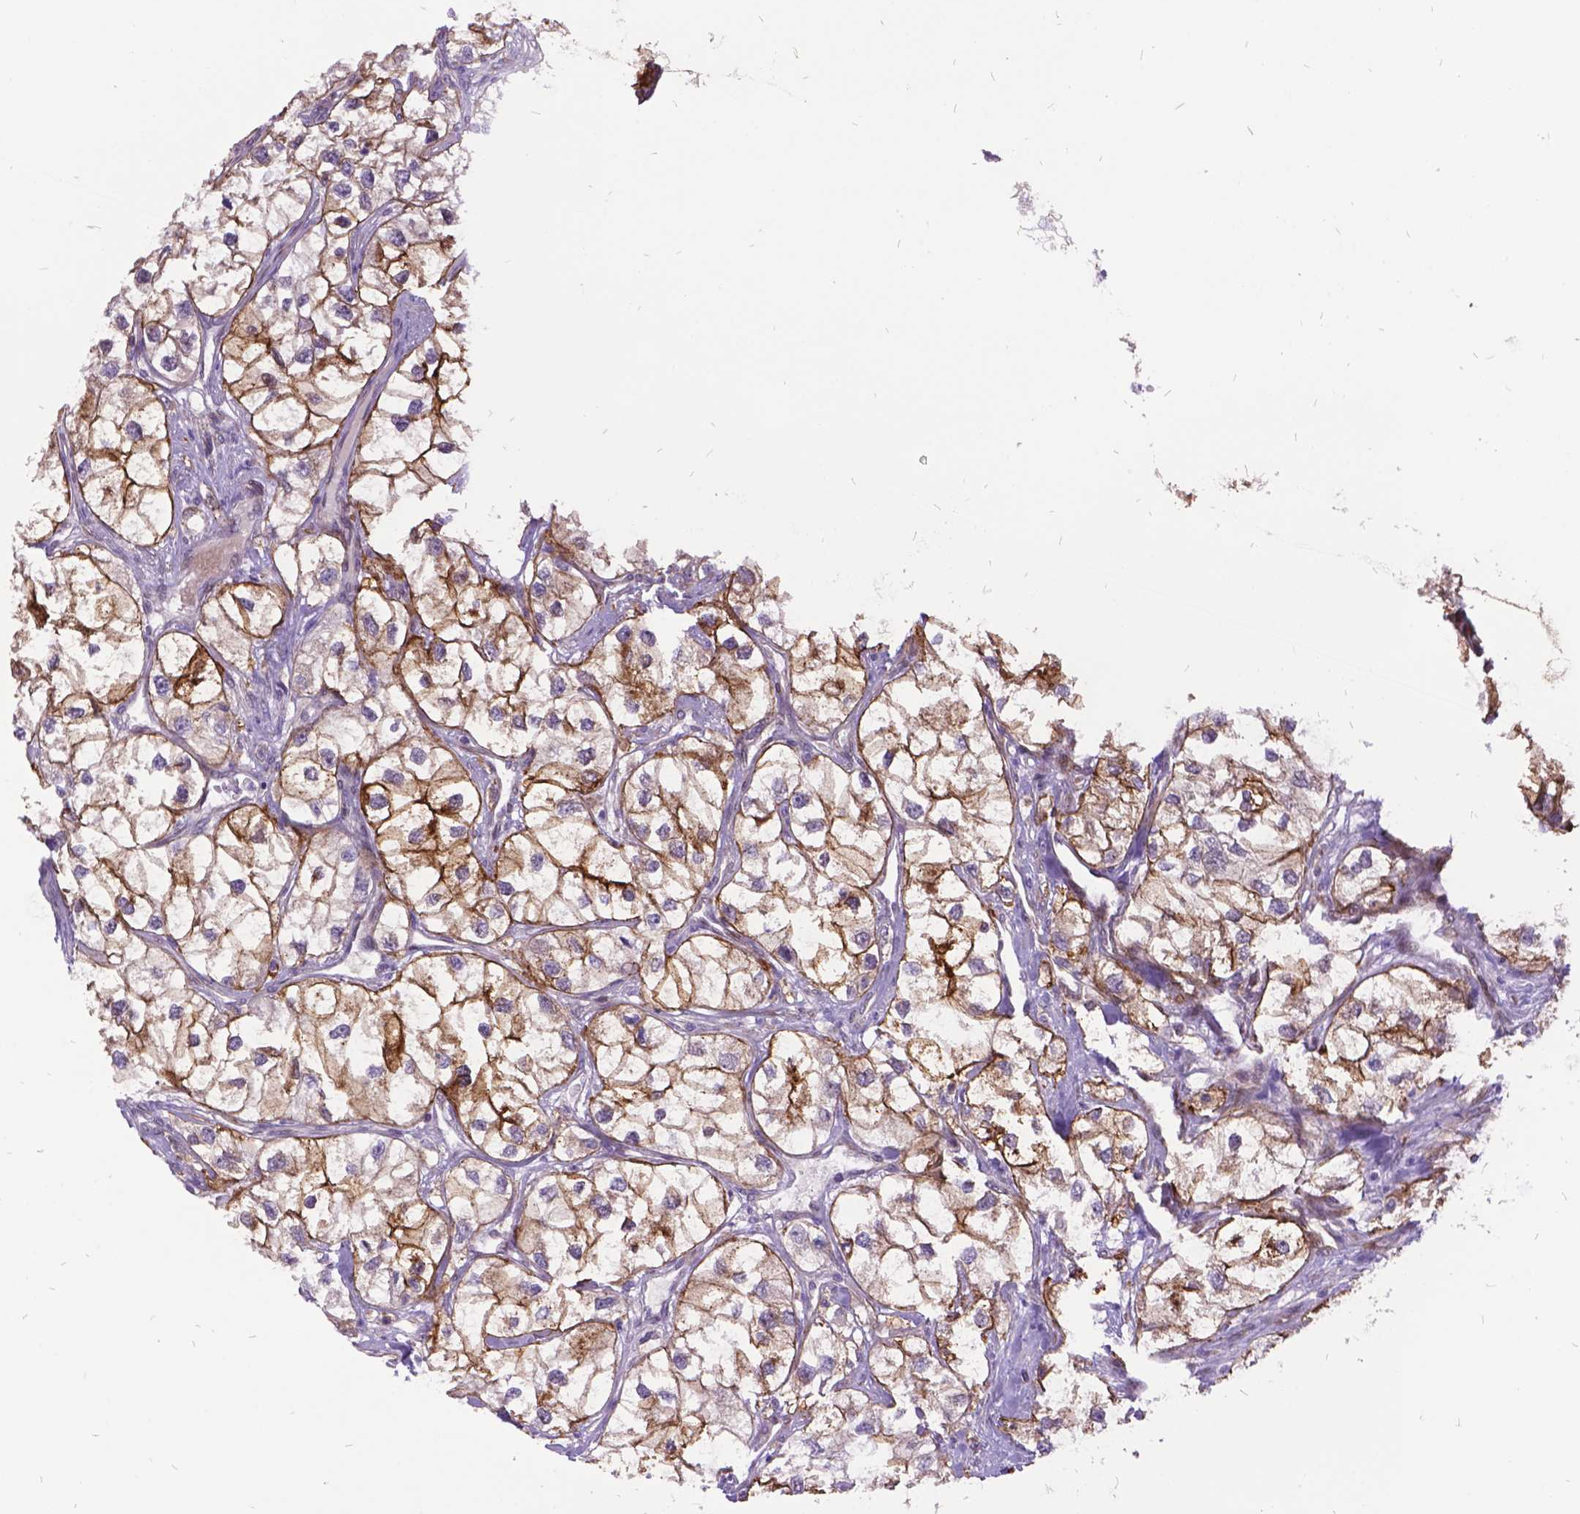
{"staining": {"intensity": "moderate", "quantity": ">75%", "location": "cytoplasmic/membranous"}, "tissue": "renal cancer", "cell_type": "Tumor cells", "image_type": "cancer", "snomed": [{"axis": "morphology", "description": "Adenocarcinoma, NOS"}, {"axis": "topography", "description": "Kidney"}], "caption": "Approximately >75% of tumor cells in renal cancer (adenocarcinoma) demonstrate moderate cytoplasmic/membranous protein staining as visualized by brown immunohistochemical staining.", "gene": "GRB7", "patient": {"sex": "male", "age": 59}}